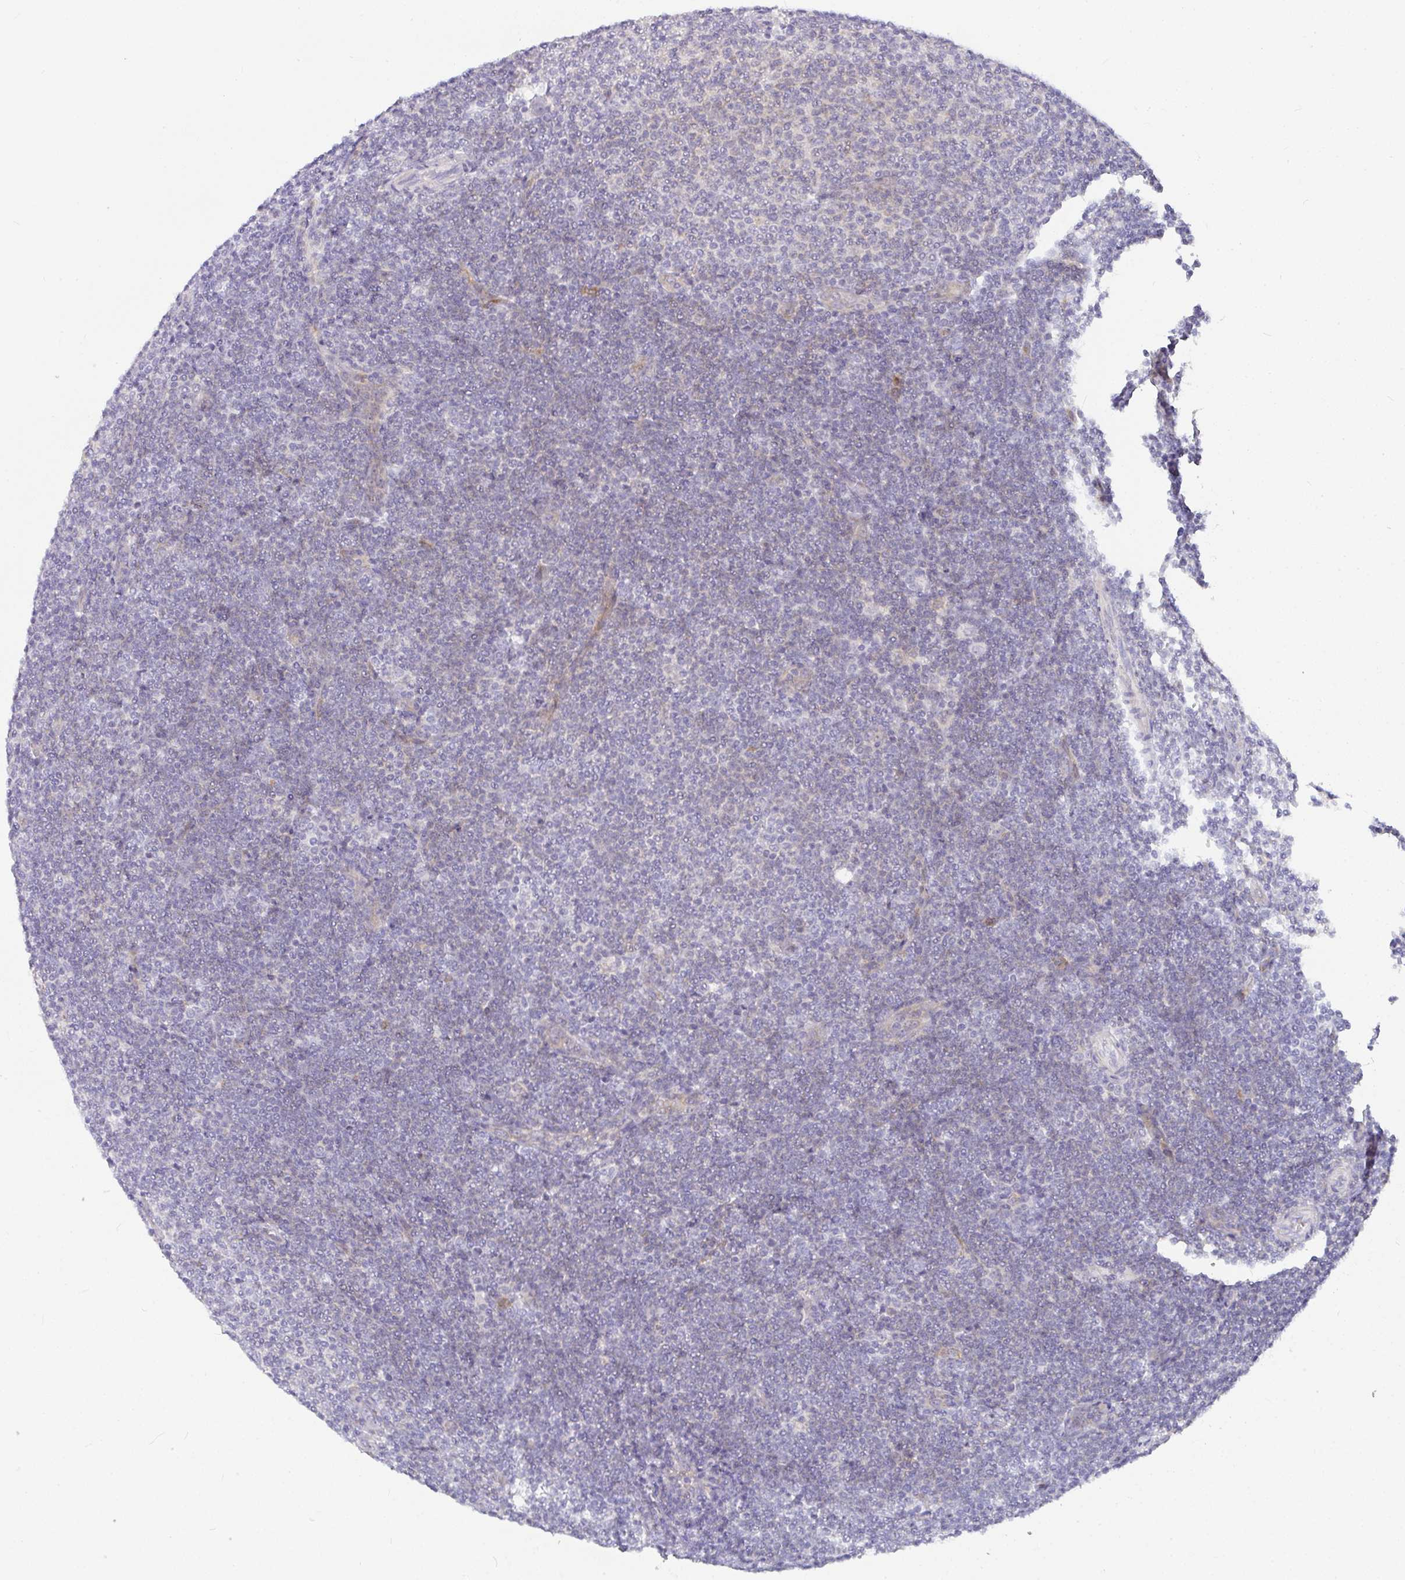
{"staining": {"intensity": "negative", "quantity": "none", "location": "none"}, "tissue": "lymphoma", "cell_type": "Tumor cells", "image_type": "cancer", "snomed": [{"axis": "morphology", "description": "Malignant lymphoma, non-Hodgkin's type, Low grade"}, {"axis": "topography", "description": "Lymph node"}], "caption": "DAB (3,3'-diaminobenzidine) immunohistochemical staining of human lymphoma reveals no significant positivity in tumor cells.", "gene": "LIPE", "patient": {"sex": "male", "age": 66}}